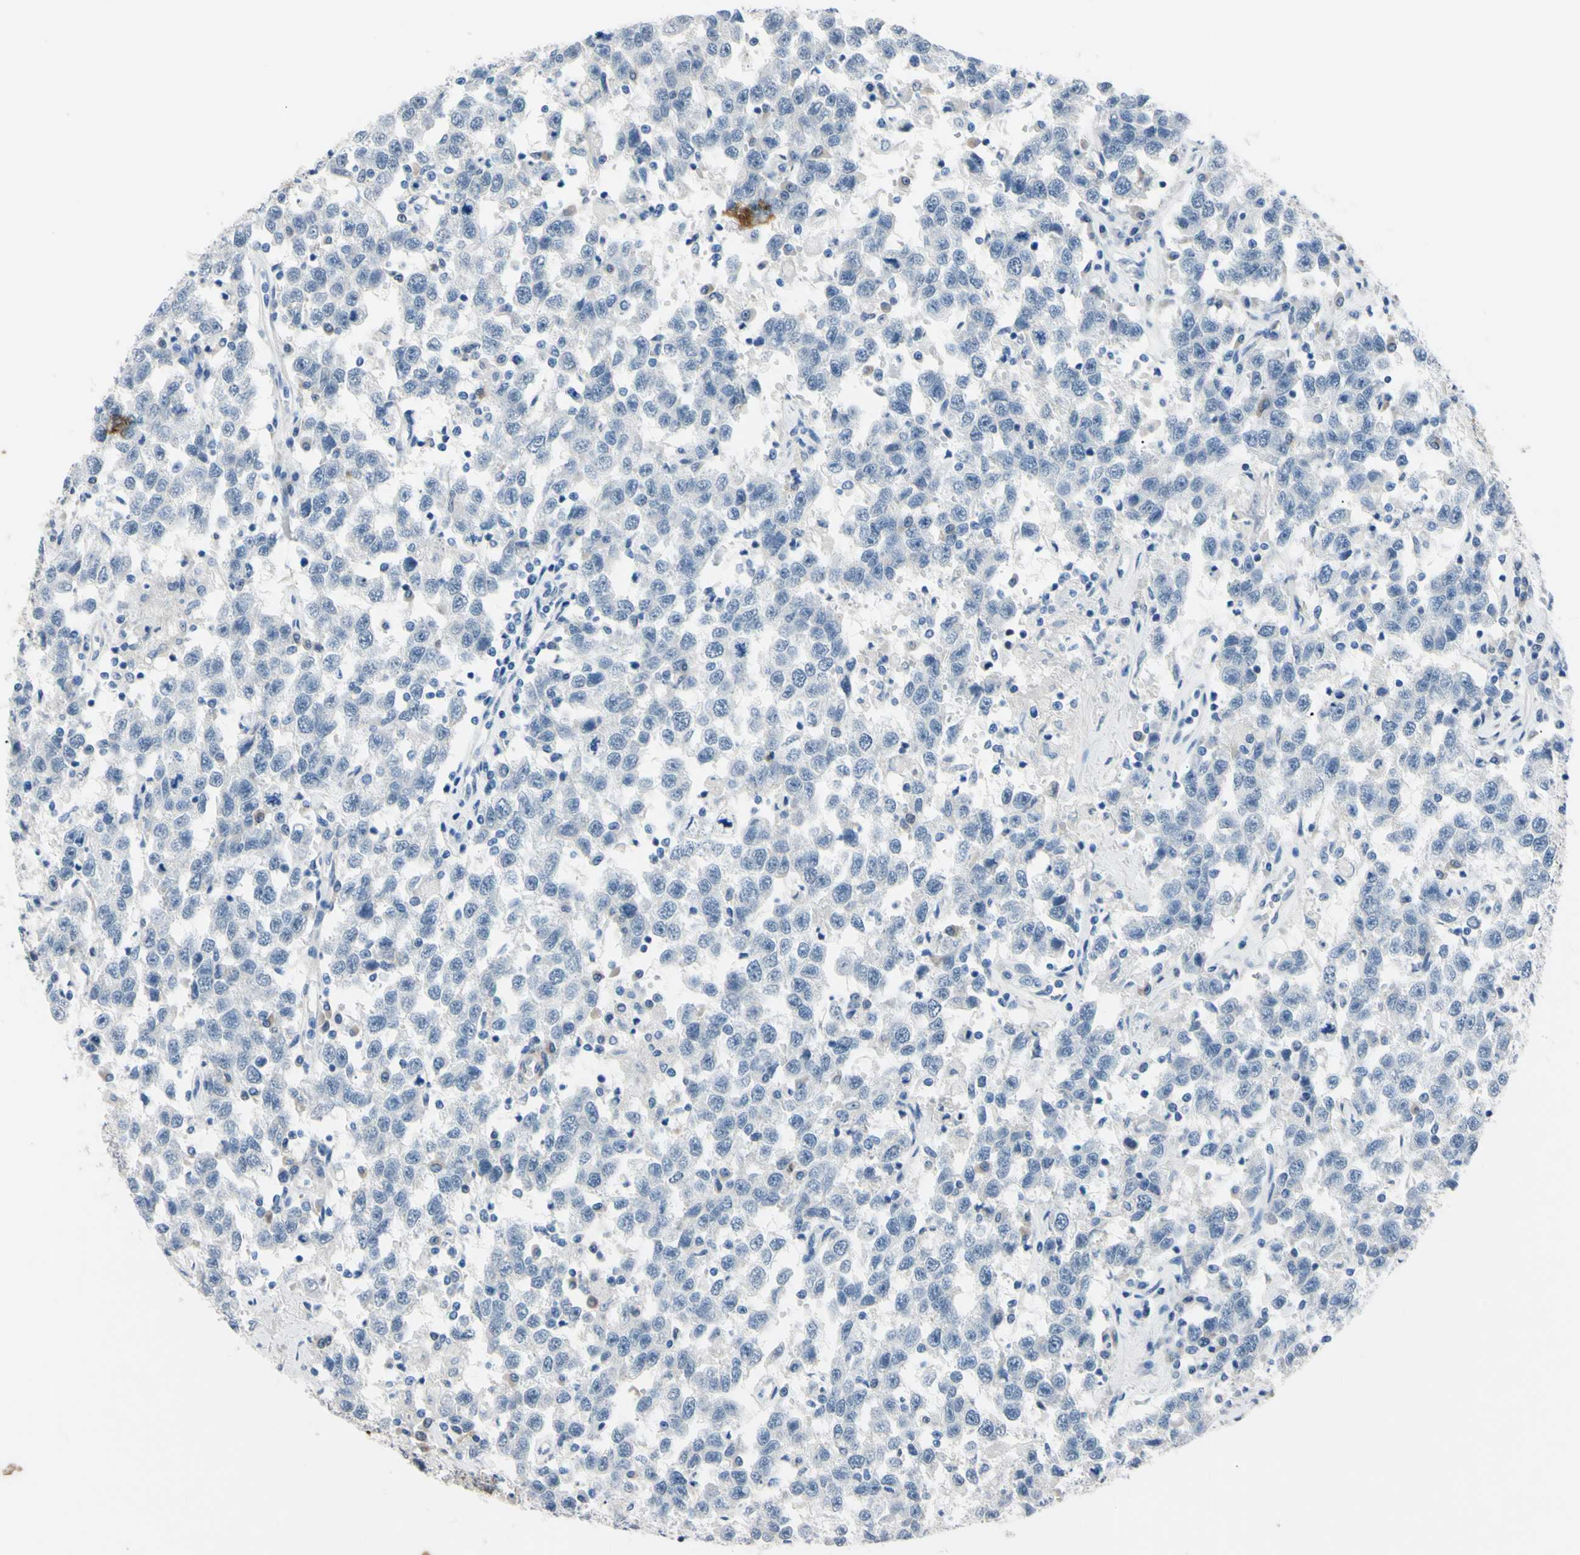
{"staining": {"intensity": "negative", "quantity": "none", "location": "none"}, "tissue": "testis cancer", "cell_type": "Tumor cells", "image_type": "cancer", "snomed": [{"axis": "morphology", "description": "Seminoma, NOS"}, {"axis": "topography", "description": "Testis"}], "caption": "IHC of human seminoma (testis) exhibits no expression in tumor cells. (DAB immunohistochemistry with hematoxylin counter stain).", "gene": "NOL3", "patient": {"sex": "male", "age": 41}}